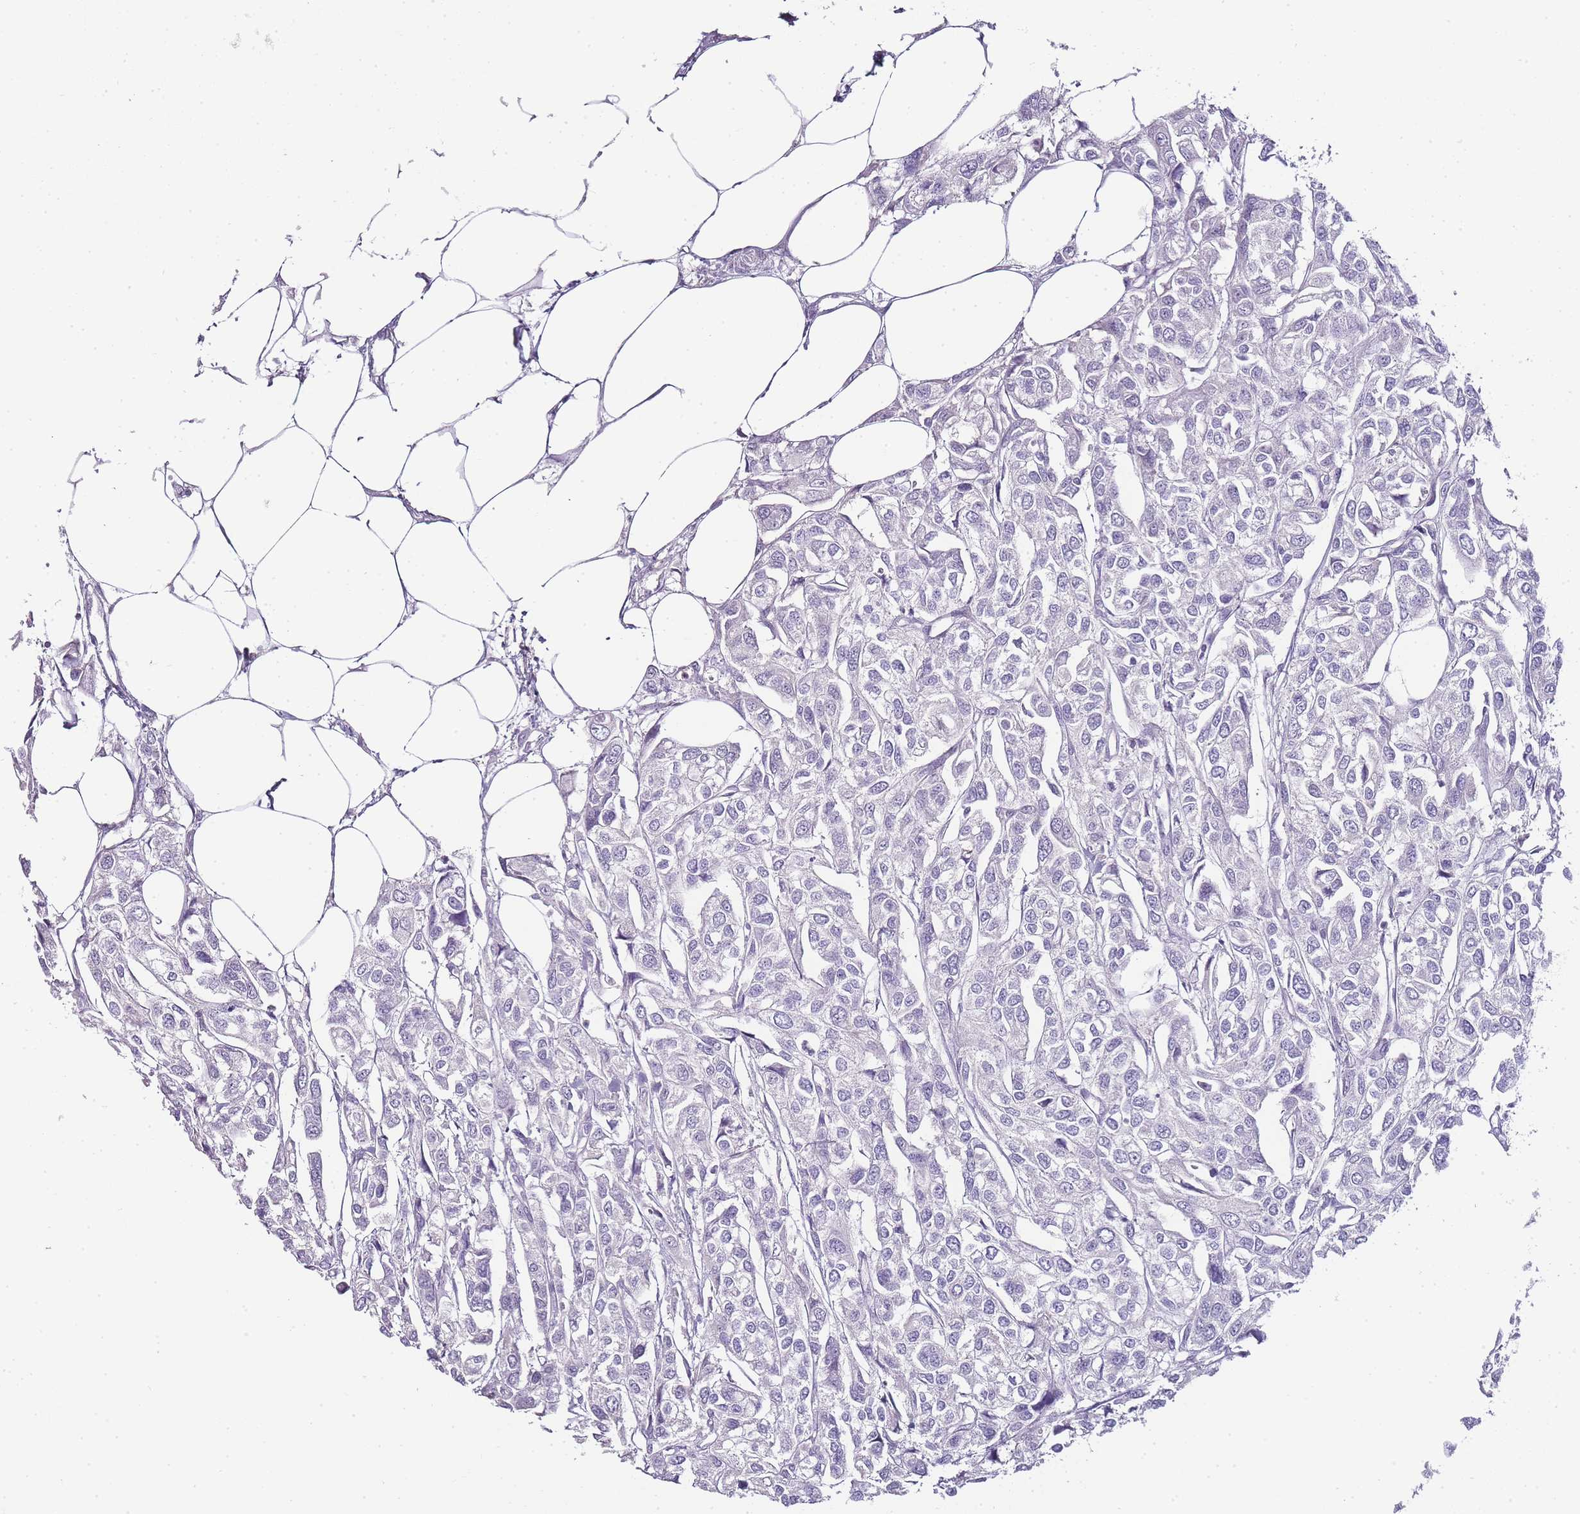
{"staining": {"intensity": "negative", "quantity": "none", "location": "none"}, "tissue": "urothelial cancer", "cell_type": "Tumor cells", "image_type": "cancer", "snomed": [{"axis": "morphology", "description": "Urothelial carcinoma, High grade"}, {"axis": "topography", "description": "Urinary bladder"}], "caption": "Tumor cells show no significant protein expression in high-grade urothelial carcinoma.", "gene": "ZBP1", "patient": {"sex": "male", "age": 67}}